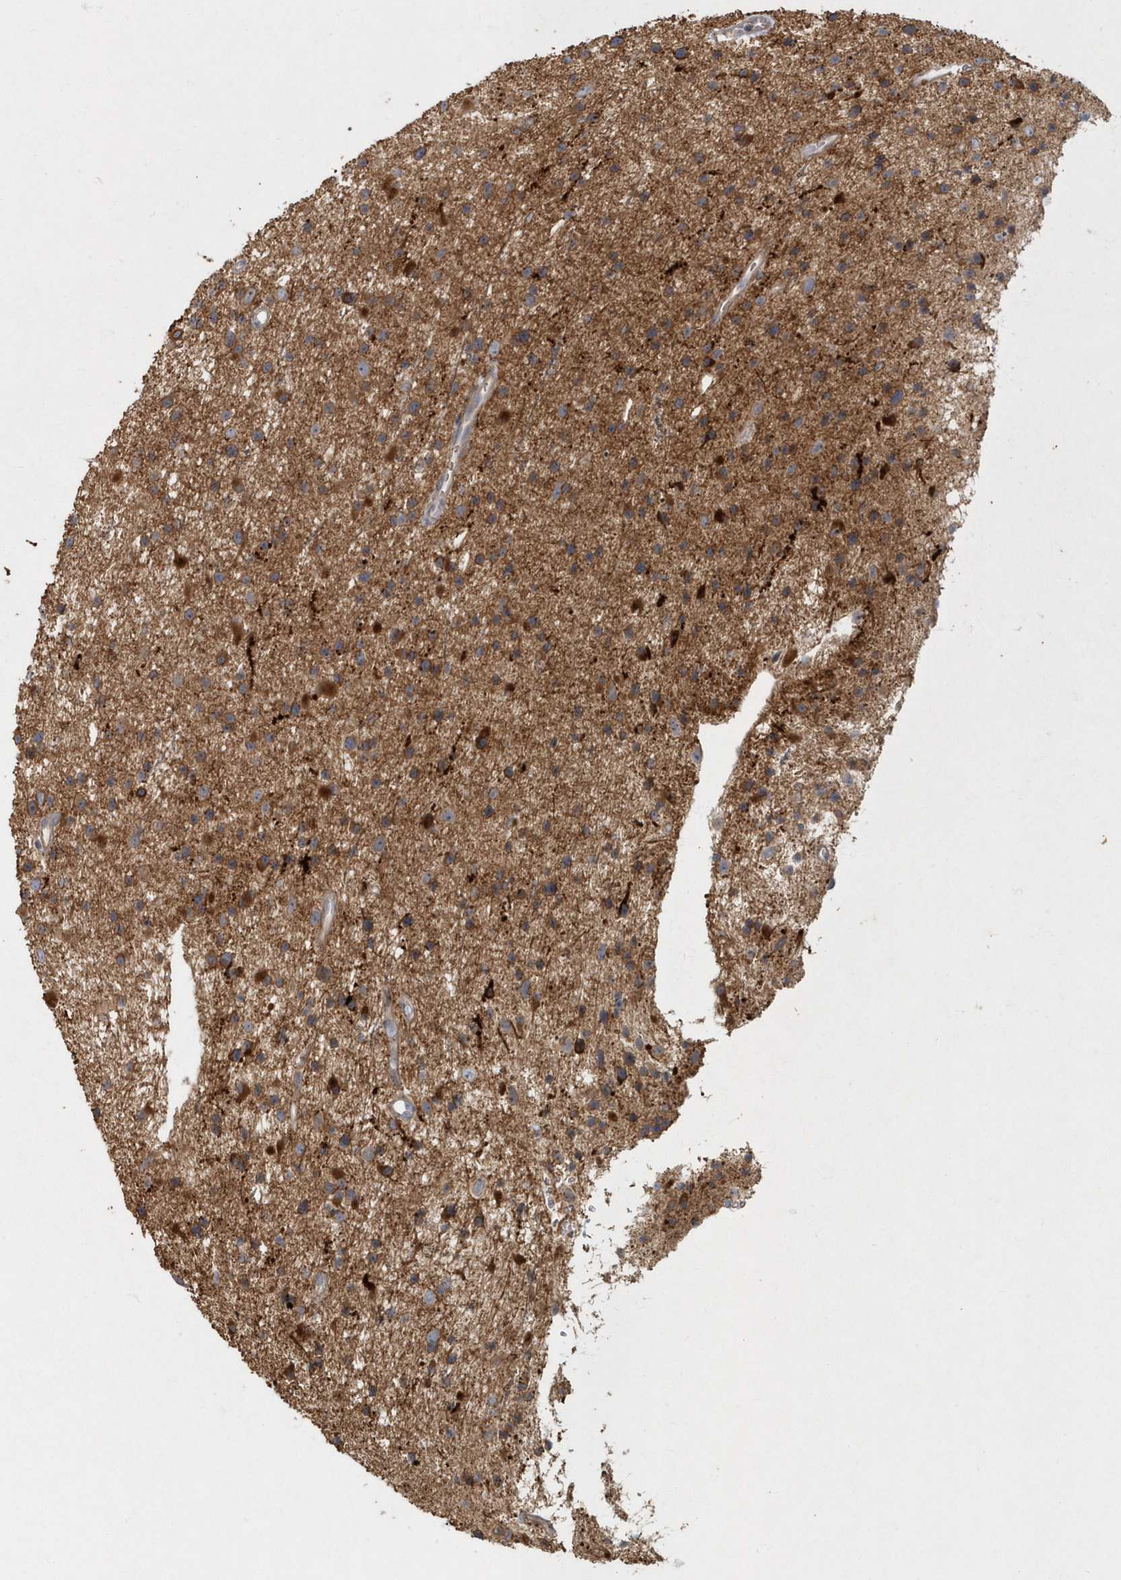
{"staining": {"intensity": "moderate", "quantity": ">75%", "location": "cytoplasmic/membranous"}, "tissue": "glioma", "cell_type": "Tumor cells", "image_type": "cancer", "snomed": [{"axis": "morphology", "description": "Glioma, malignant, Low grade"}, {"axis": "topography", "description": "Cerebral cortex"}], "caption": "Immunohistochemistry of glioma shows medium levels of moderate cytoplasmic/membranous staining in approximately >75% of tumor cells.", "gene": "ARHGEF38", "patient": {"sex": "female", "age": 39}}